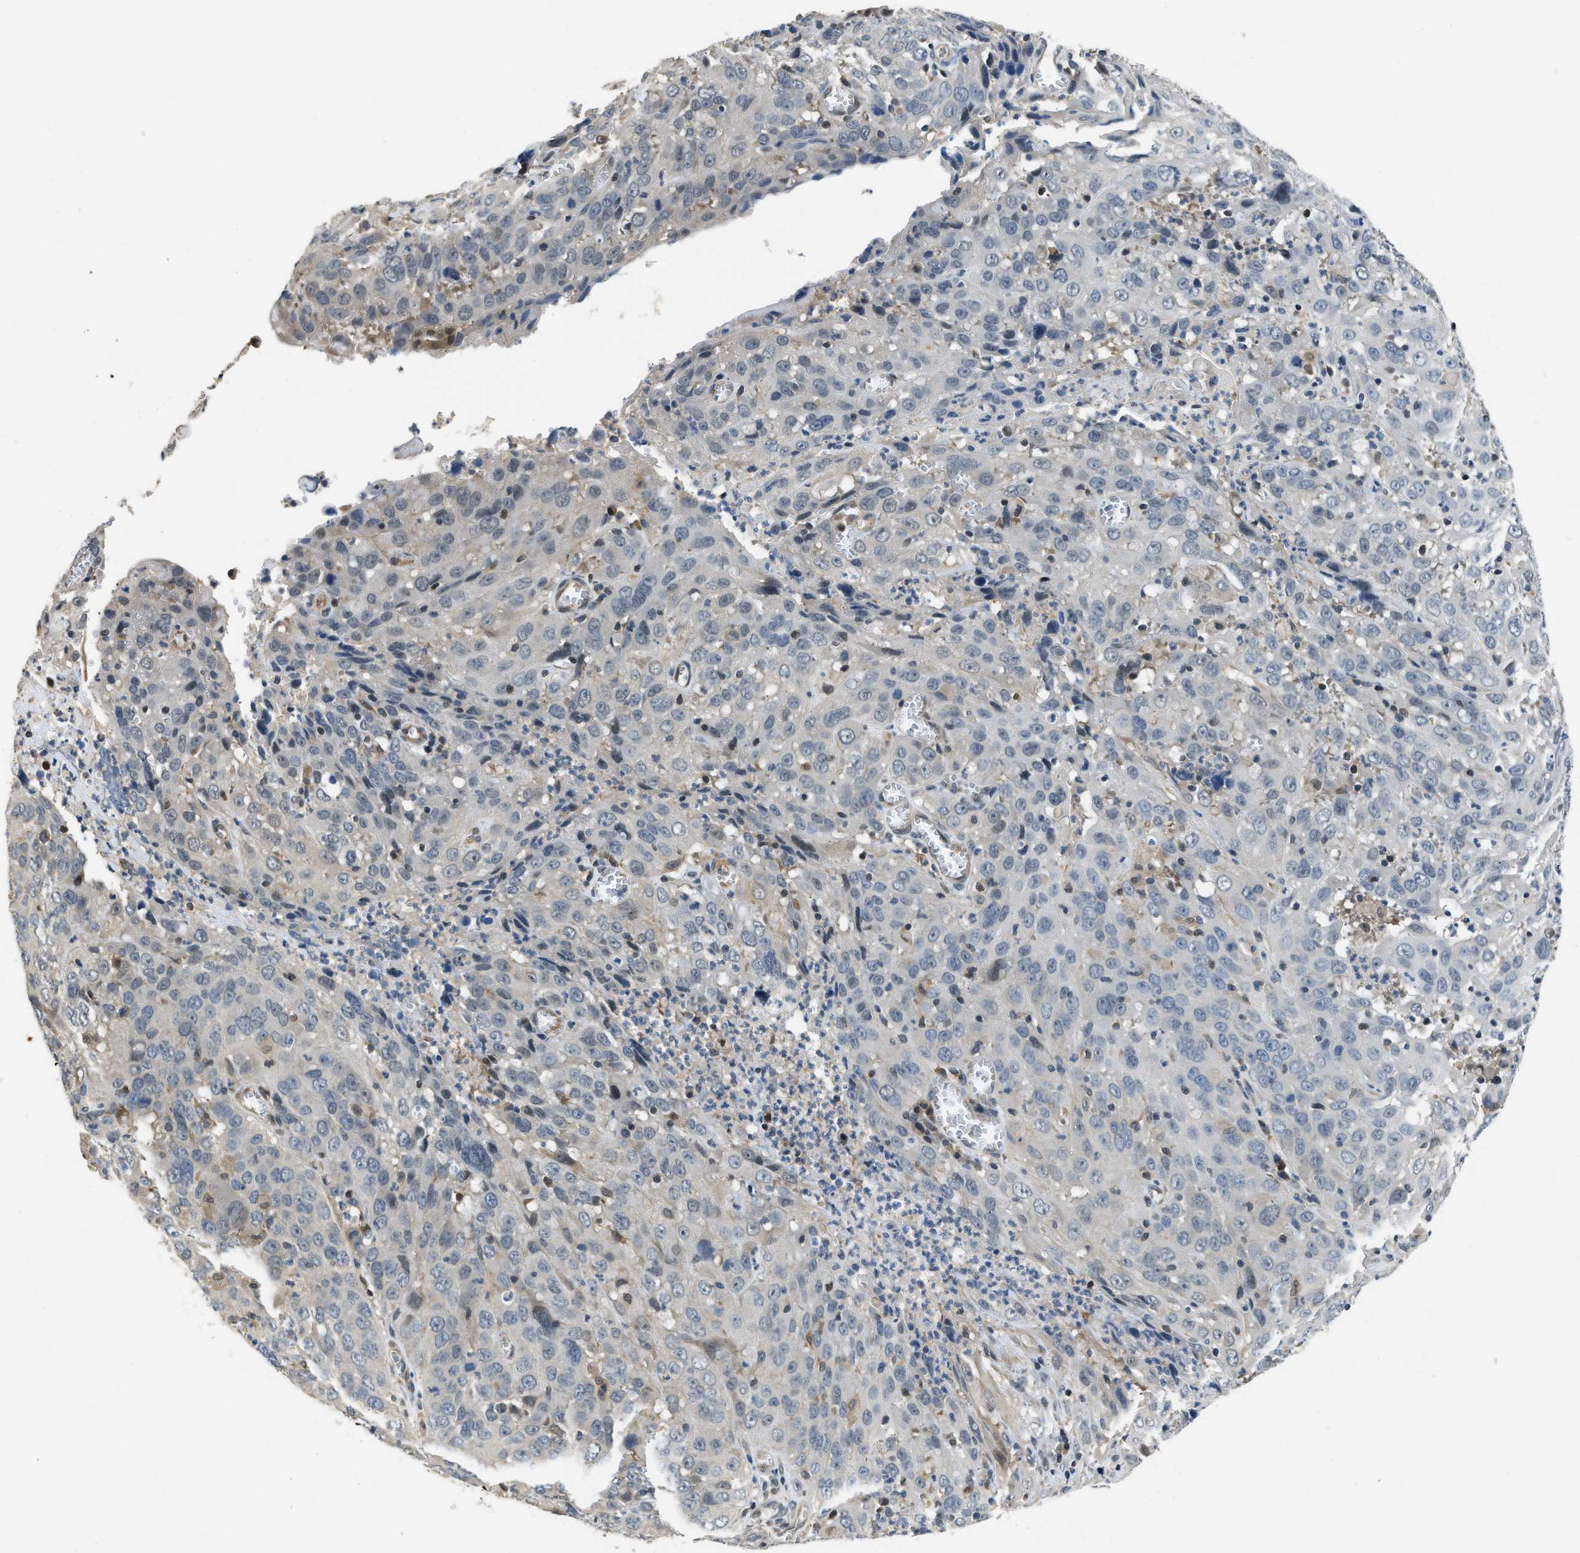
{"staining": {"intensity": "weak", "quantity": "<25%", "location": "cytoplasmic/membranous"}, "tissue": "cervical cancer", "cell_type": "Tumor cells", "image_type": "cancer", "snomed": [{"axis": "morphology", "description": "Squamous cell carcinoma, NOS"}, {"axis": "topography", "description": "Cervix"}], "caption": "A histopathology image of squamous cell carcinoma (cervical) stained for a protein exhibits no brown staining in tumor cells.", "gene": "TES", "patient": {"sex": "female", "age": 32}}